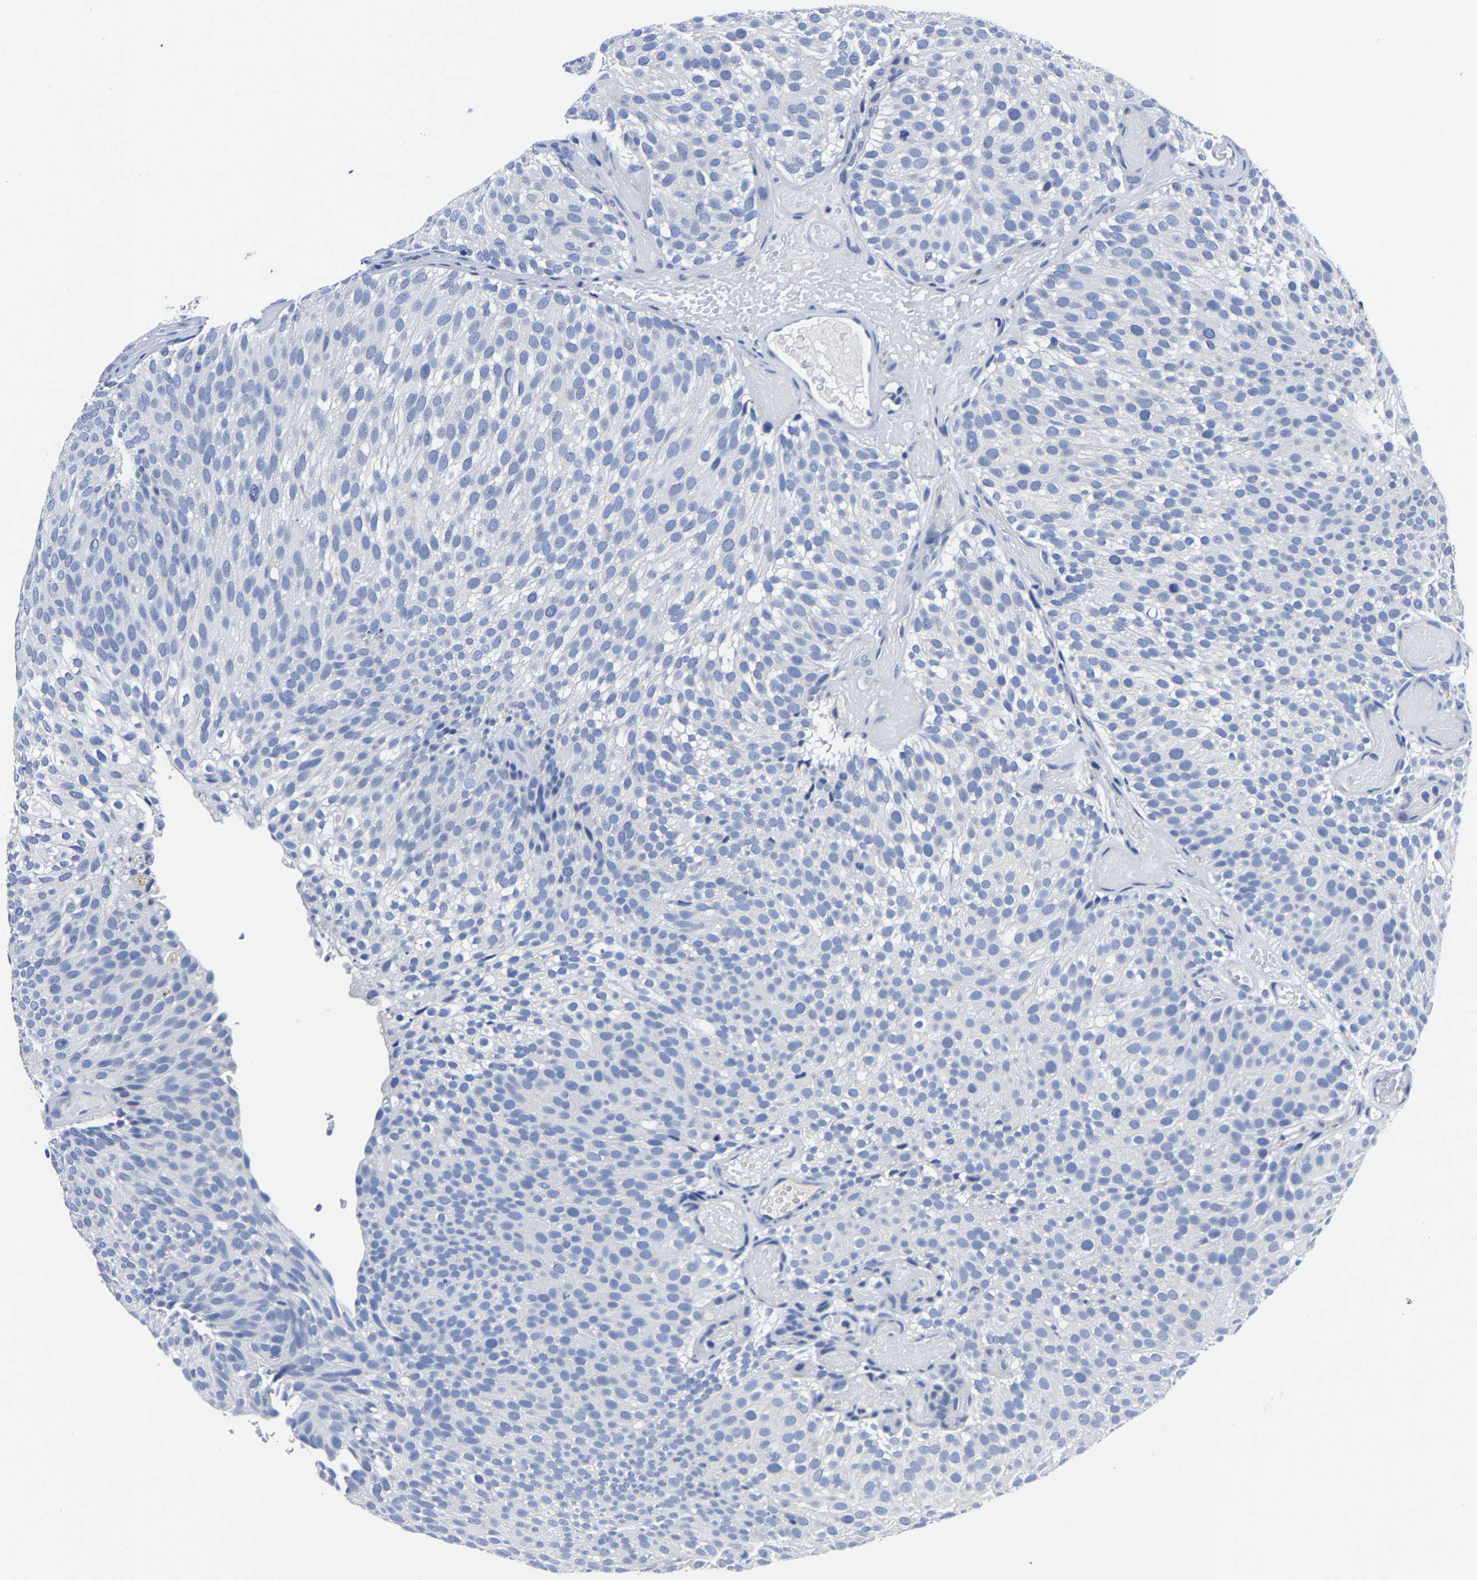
{"staining": {"intensity": "negative", "quantity": "none", "location": "none"}, "tissue": "urothelial cancer", "cell_type": "Tumor cells", "image_type": "cancer", "snomed": [{"axis": "morphology", "description": "Urothelial carcinoma, Low grade"}, {"axis": "topography", "description": "Urinary bladder"}], "caption": "Human urothelial cancer stained for a protein using immunohistochemistry exhibits no expression in tumor cells.", "gene": "PSPH", "patient": {"sex": "male", "age": 78}}